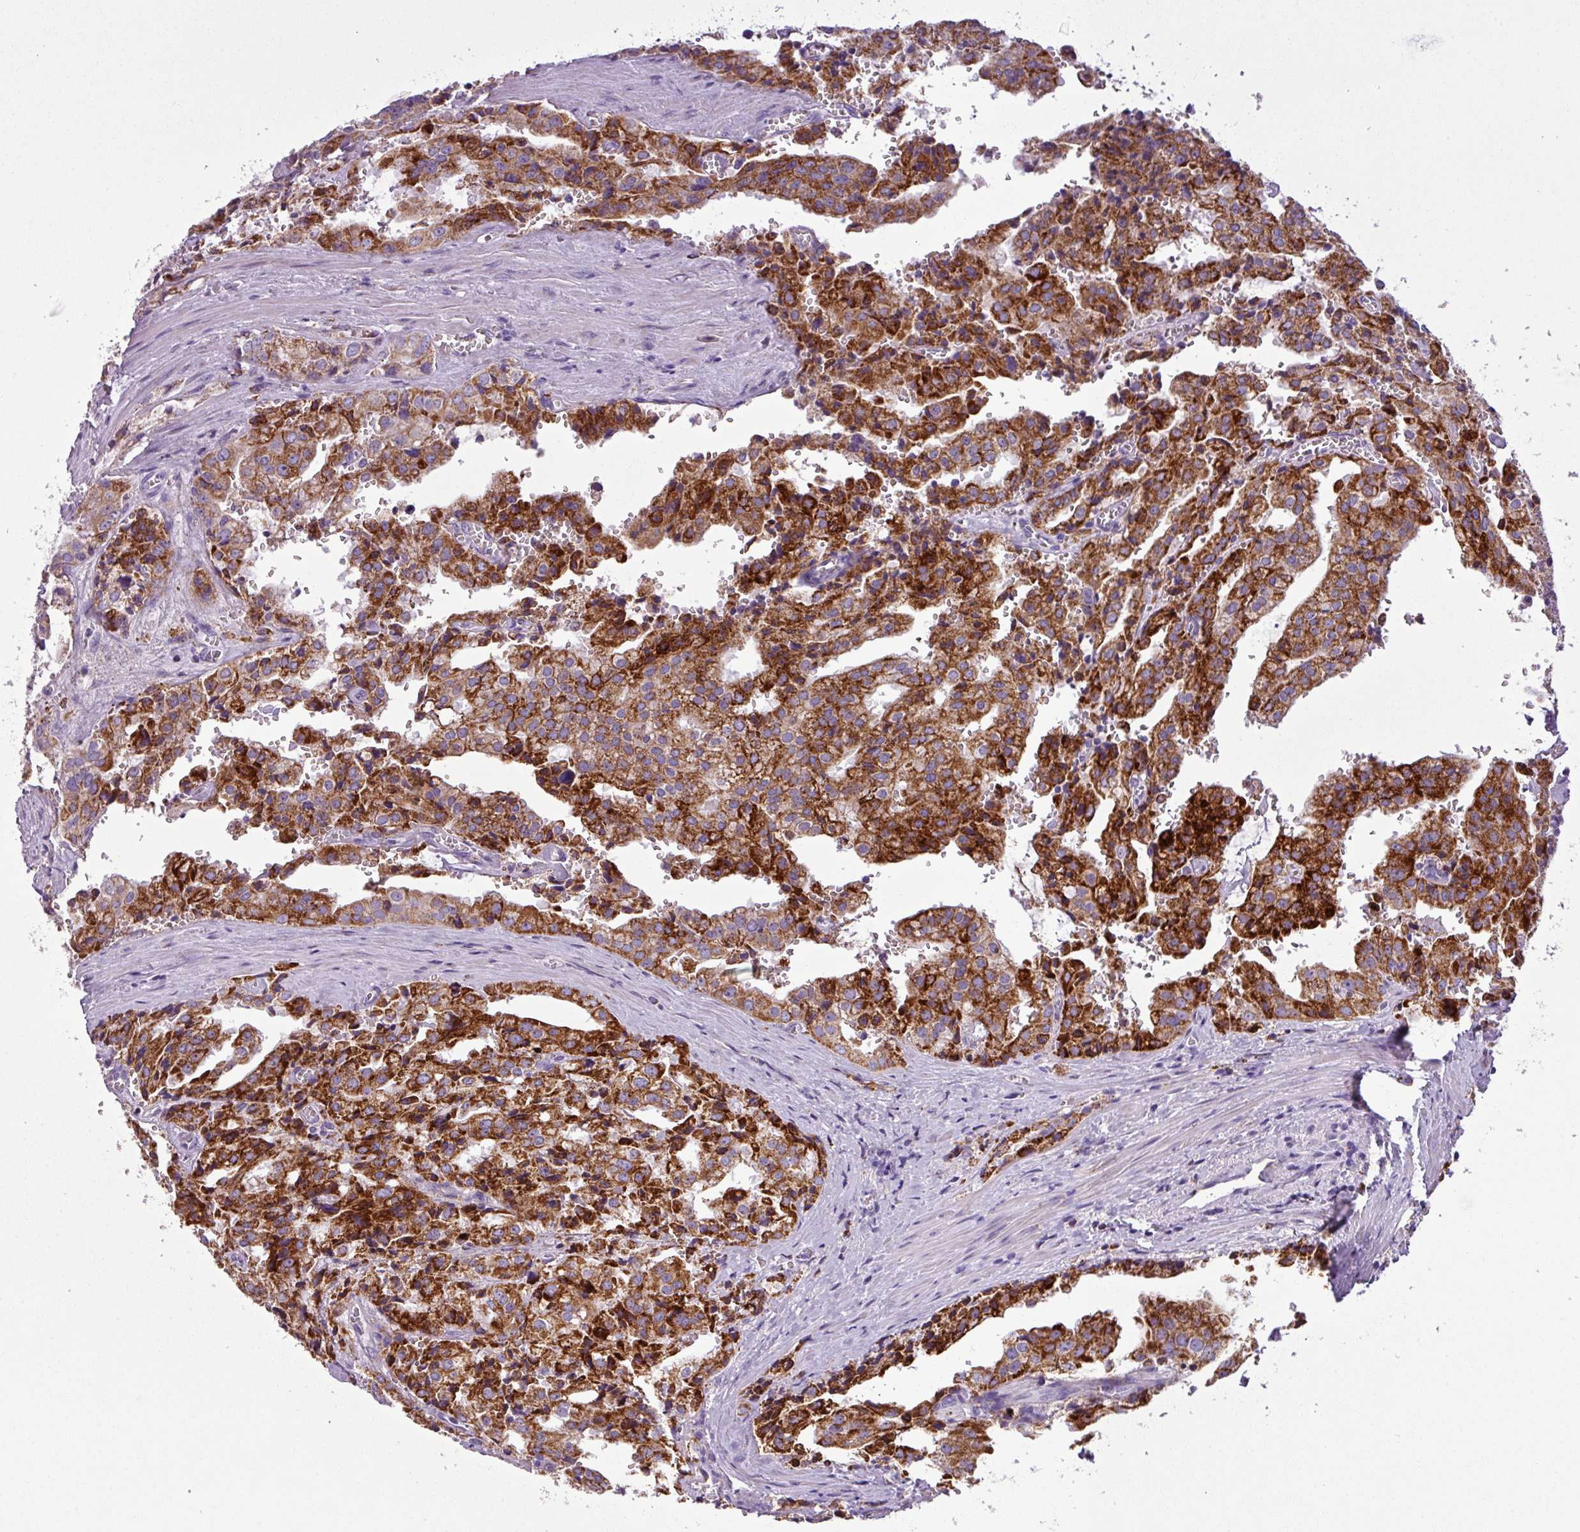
{"staining": {"intensity": "strong", "quantity": ">75%", "location": "cytoplasmic/membranous"}, "tissue": "prostate cancer", "cell_type": "Tumor cells", "image_type": "cancer", "snomed": [{"axis": "morphology", "description": "Adenocarcinoma, High grade"}, {"axis": "topography", "description": "Prostate"}], "caption": "Protein staining displays strong cytoplasmic/membranous positivity in approximately >75% of tumor cells in prostate cancer (adenocarcinoma (high-grade)). The protein is shown in brown color, while the nuclei are stained blue.", "gene": "ZNF667", "patient": {"sex": "male", "age": 68}}